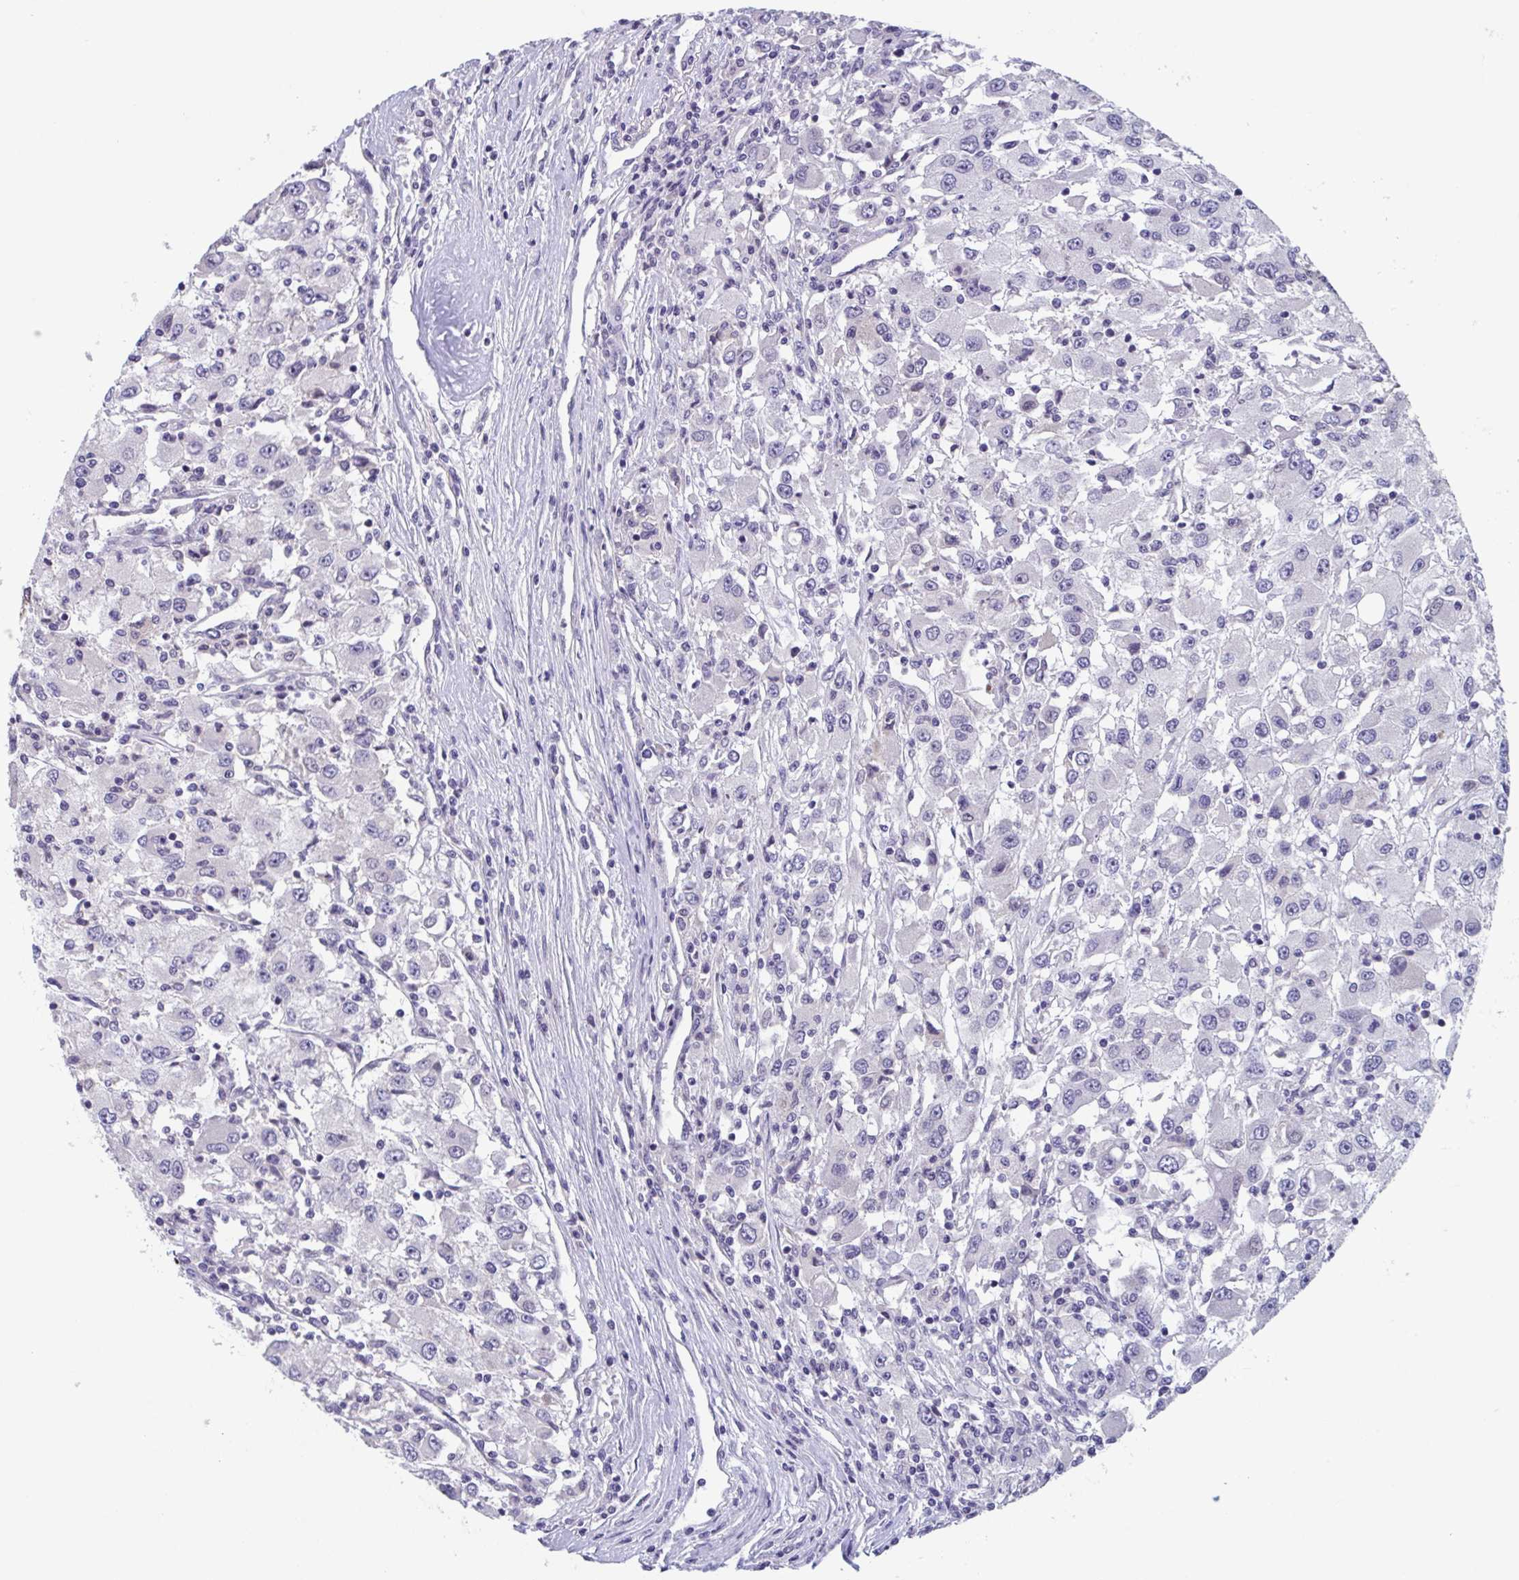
{"staining": {"intensity": "negative", "quantity": "none", "location": "none"}, "tissue": "renal cancer", "cell_type": "Tumor cells", "image_type": "cancer", "snomed": [{"axis": "morphology", "description": "Adenocarcinoma, NOS"}, {"axis": "topography", "description": "Kidney"}], "caption": "Immunohistochemistry micrograph of neoplastic tissue: human renal cancer (adenocarcinoma) stained with DAB displays no significant protein expression in tumor cells. The staining was performed using DAB (3,3'-diaminobenzidine) to visualize the protein expression in brown, while the nuclei were stained in blue with hematoxylin (Magnification: 20x).", "gene": "RIOK1", "patient": {"sex": "female", "age": 67}}